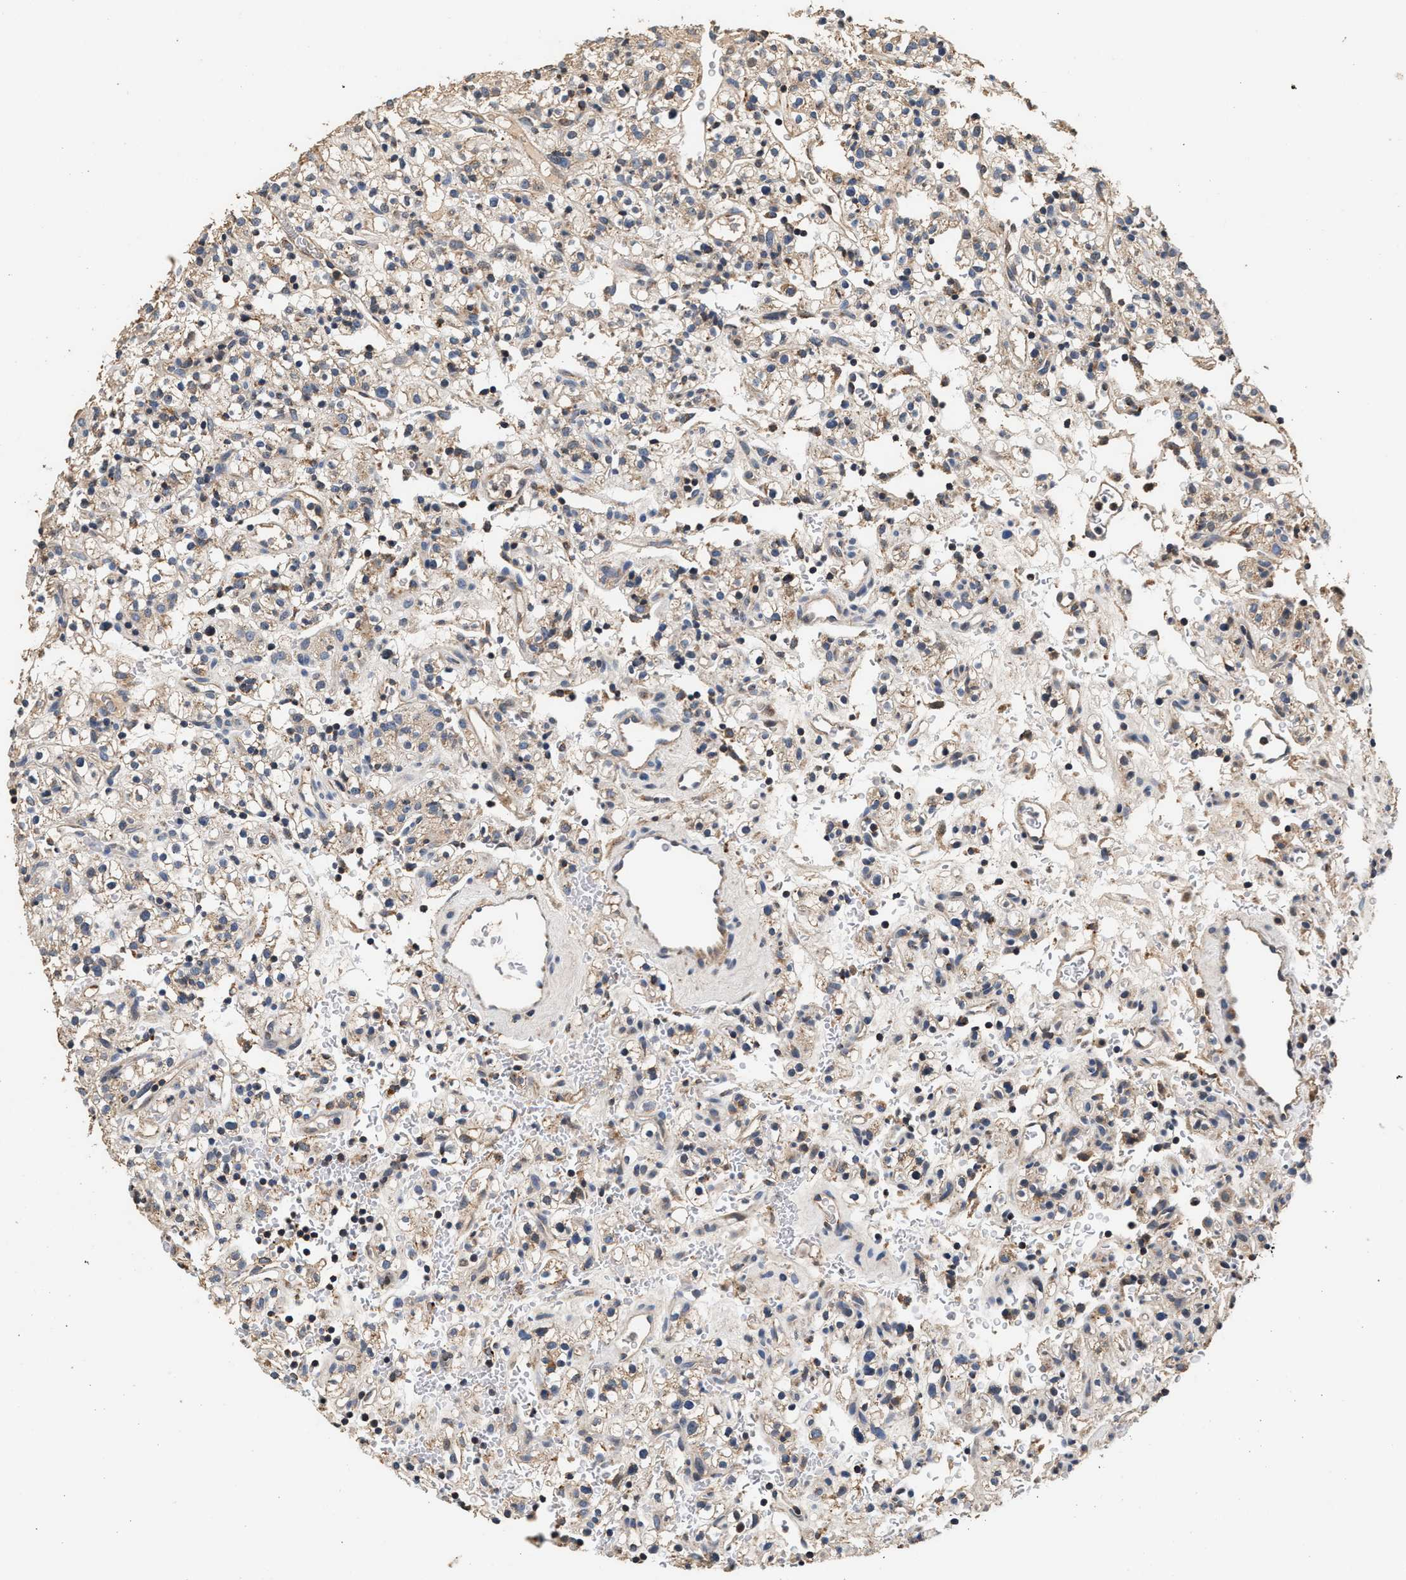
{"staining": {"intensity": "weak", "quantity": ">75%", "location": "cytoplasmic/membranous"}, "tissue": "renal cancer", "cell_type": "Tumor cells", "image_type": "cancer", "snomed": [{"axis": "morphology", "description": "Normal tissue, NOS"}, {"axis": "morphology", "description": "Adenocarcinoma, NOS"}, {"axis": "topography", "description": "Kidney"}], "caption": "High-magnification brightfield microscopy of renal adenocarcinoma stained with DAB (brown) and counterstained with hematoxylin (blue). tumor cells exhibit weak cytoplasmic/membranous positivity is appreciated in about>75% of cells.", "gene": "PTGR3", "patient": {"sex": "female", "age": 72}}